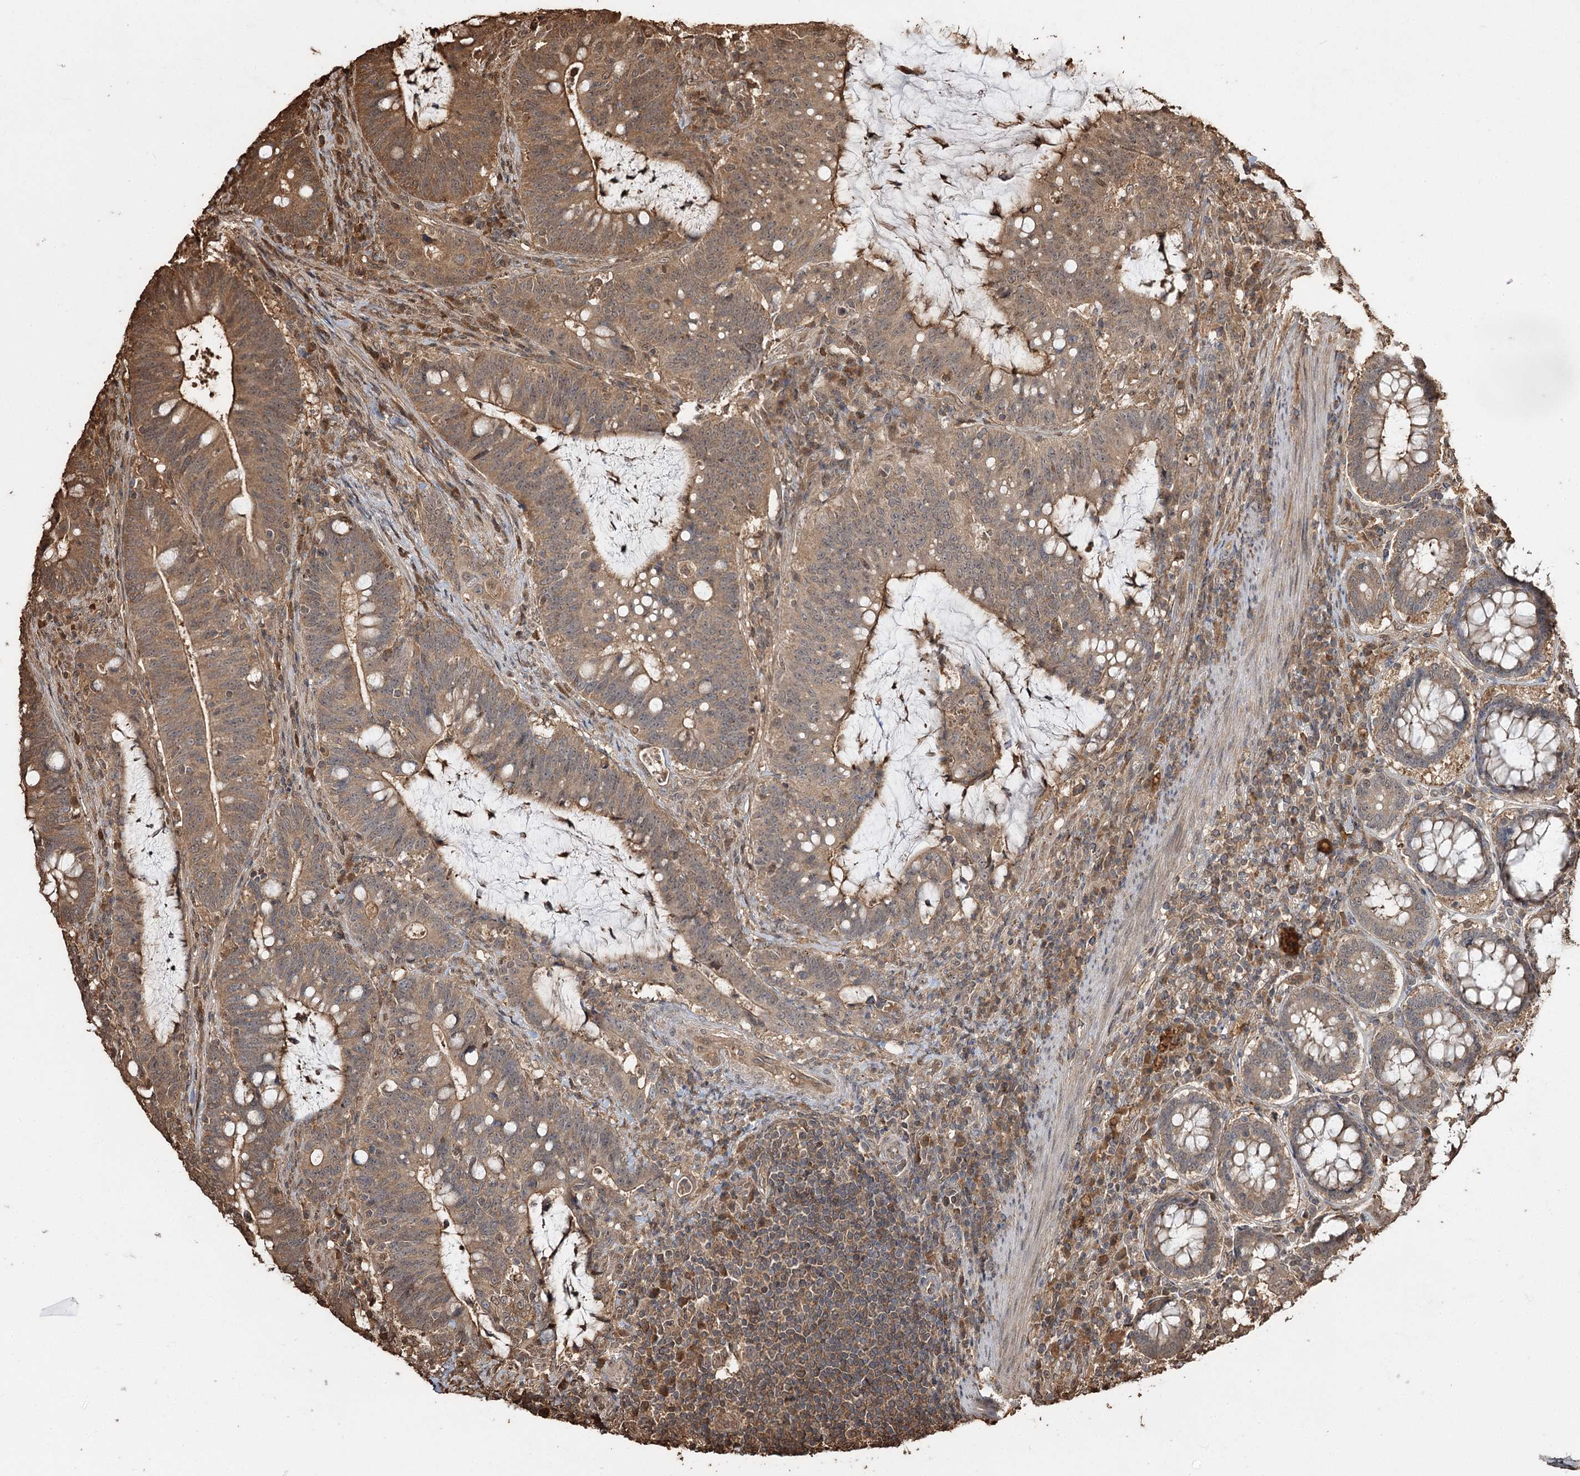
{"staining": {"intensity": "moderate", "quantity": ">75%", "location": "cytoplasmic/membranous"}, "tissue": "colorectal cancer", "cell_type": "Tumor cells", "image_type": "cancer", "snomed": [{"axis": "morphology", "description": "Adenocarcinoma, NOS"}, {"axis": "topography", "description": "Colon"}], "caption": "Brown immunohistochemical staining in colorectal cancer (adenocarcinoma) demonstrates moderate cytoplasmic/membranous staining in about >75% of tumor cells.", "gene": "PLCH1", "patient": {"sex": "female", "age": 66}}